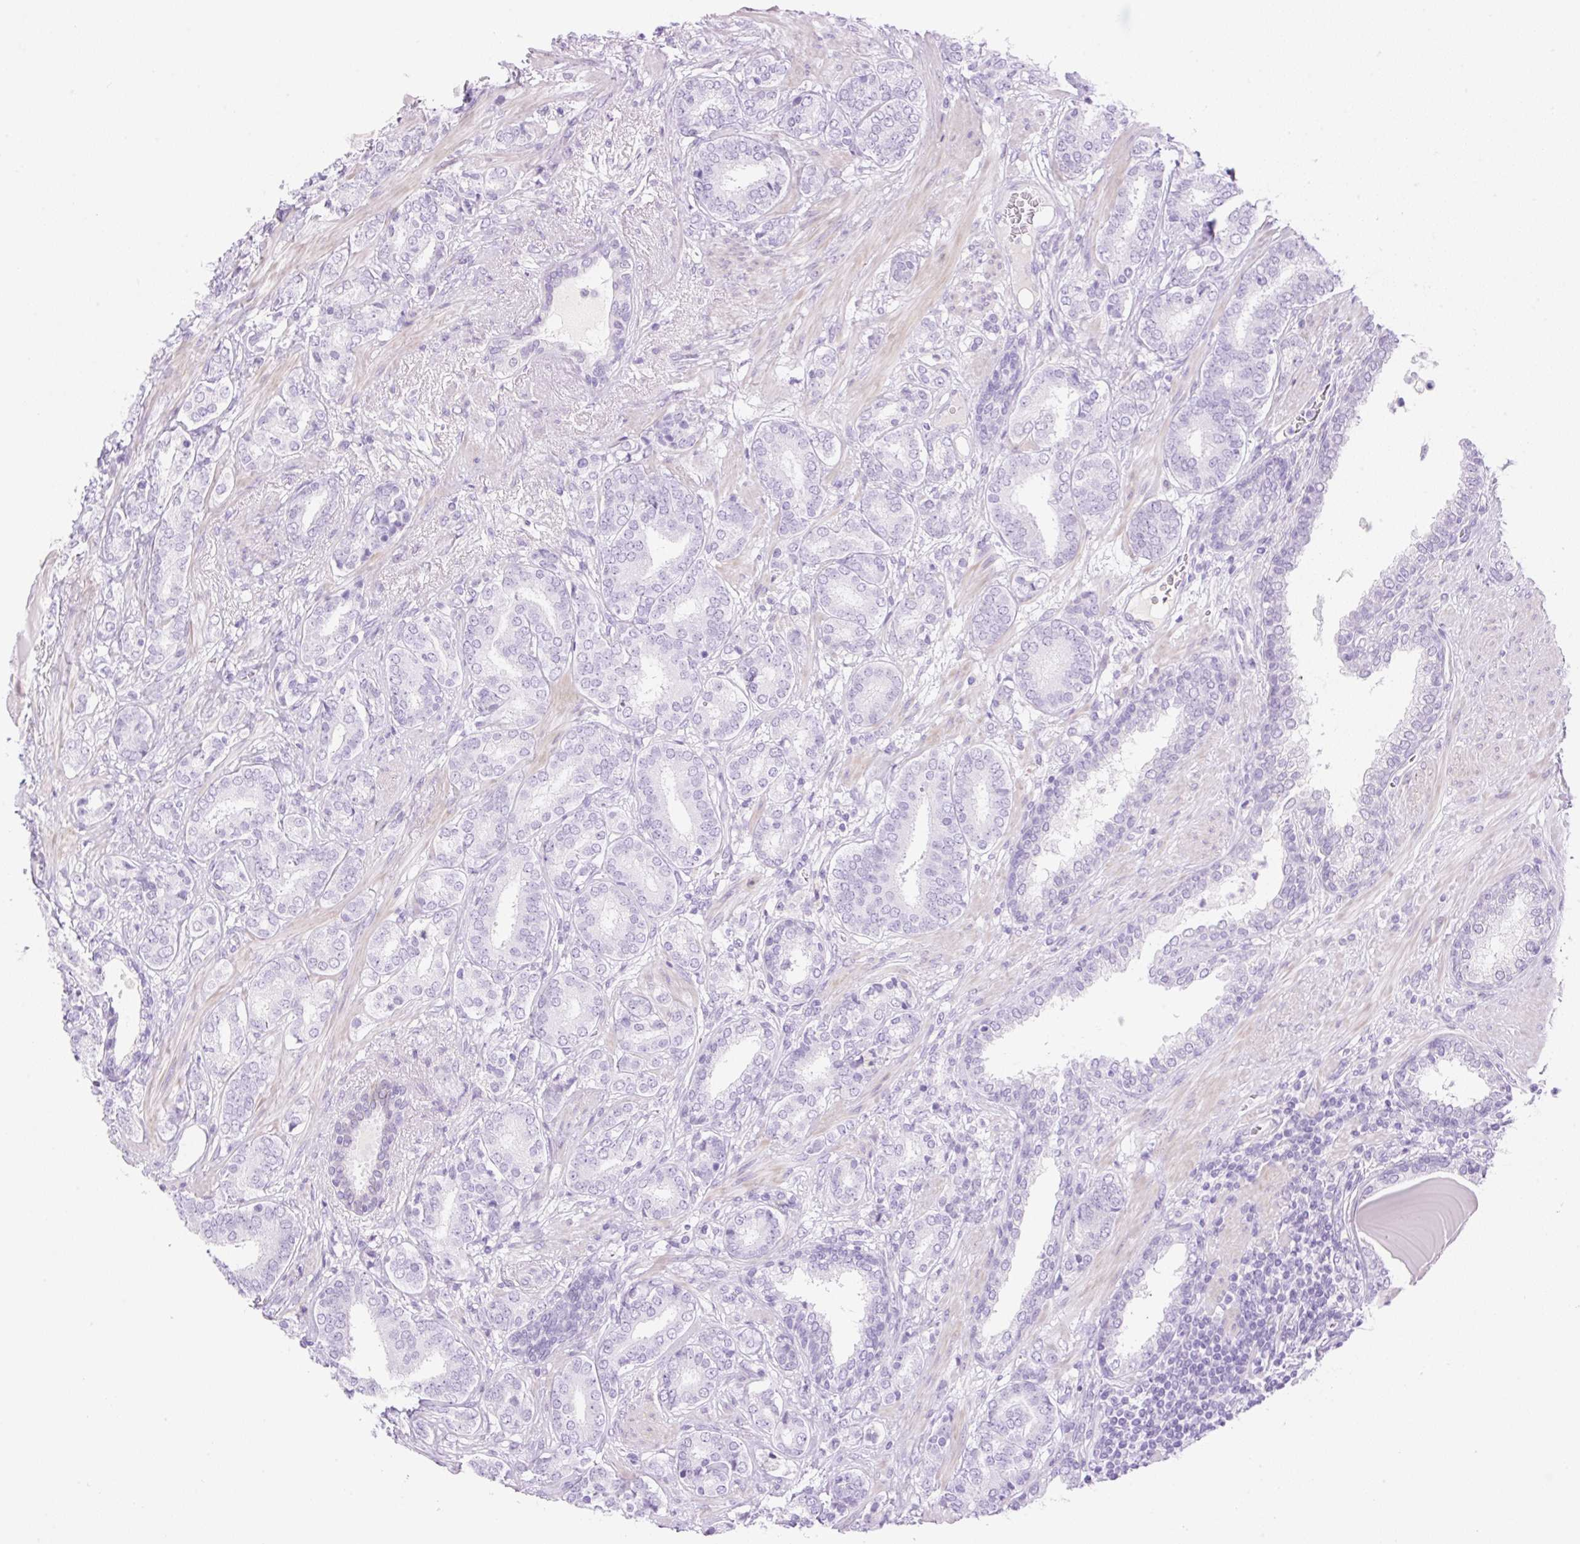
{"staining": {"intensity": "negative", "quantity": "none", "location": "none"}, "tissue": "prostate cancer", "cell_type": "Tumor cells", "image_type": "cancer", "snomed": [{"axis": "morphology", "description": "Adenocarcinoma, High grade"}, {"axis": "topography", "description": "Prostate"}], "caption": "Immunohistochemistry (IHC) image of prostate cancer stained for a protein (brown), which demonstrates no expression in tumor cells.", "gene": "PALM3", "patient": {"sex": "male", "age": 62}}